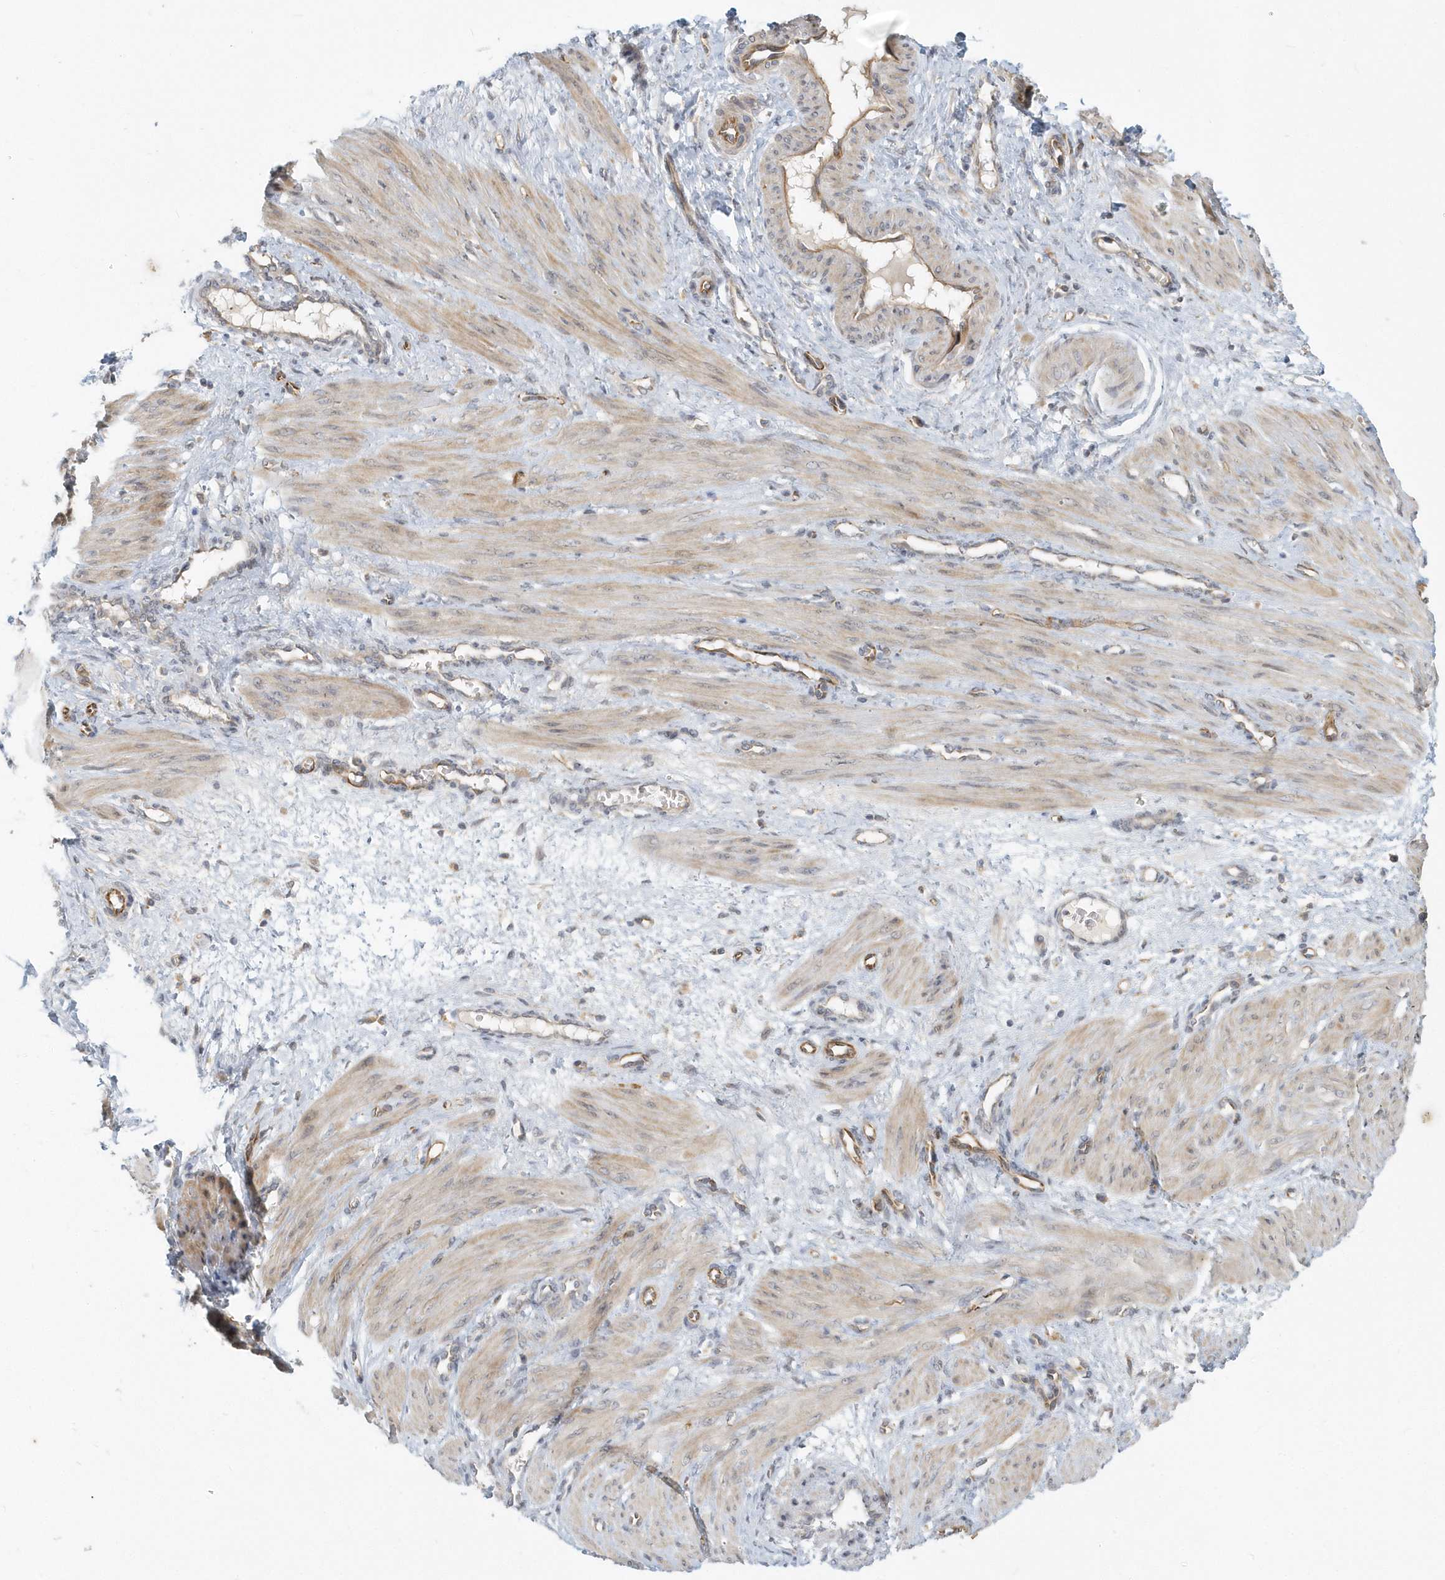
{"staining": {"intensity": "weak", "quantity": ">75%", "location": "cytoplasmic/membranous"}, "tissue": "smooth muscle", "cell_type": "Smooth muscle cells", "image_type": "normal", "snomed": [{"axis": "morphology", "description": "Normal tissue, NOS"}, {"axis": "topography", "description": "Endometrium"}], "caption": "Brown immunohistochemical staining in unremarkable smooth muscle demonstrates weak cytoplasmic/membranous expression in approximately >75% of smooth muscle cells. Immunohistochemistry (ihc) stains the protein in brown and the nuclei are stained blue.", "gene": "NAPB", "patient": {"sex": "female", "age": 33}}